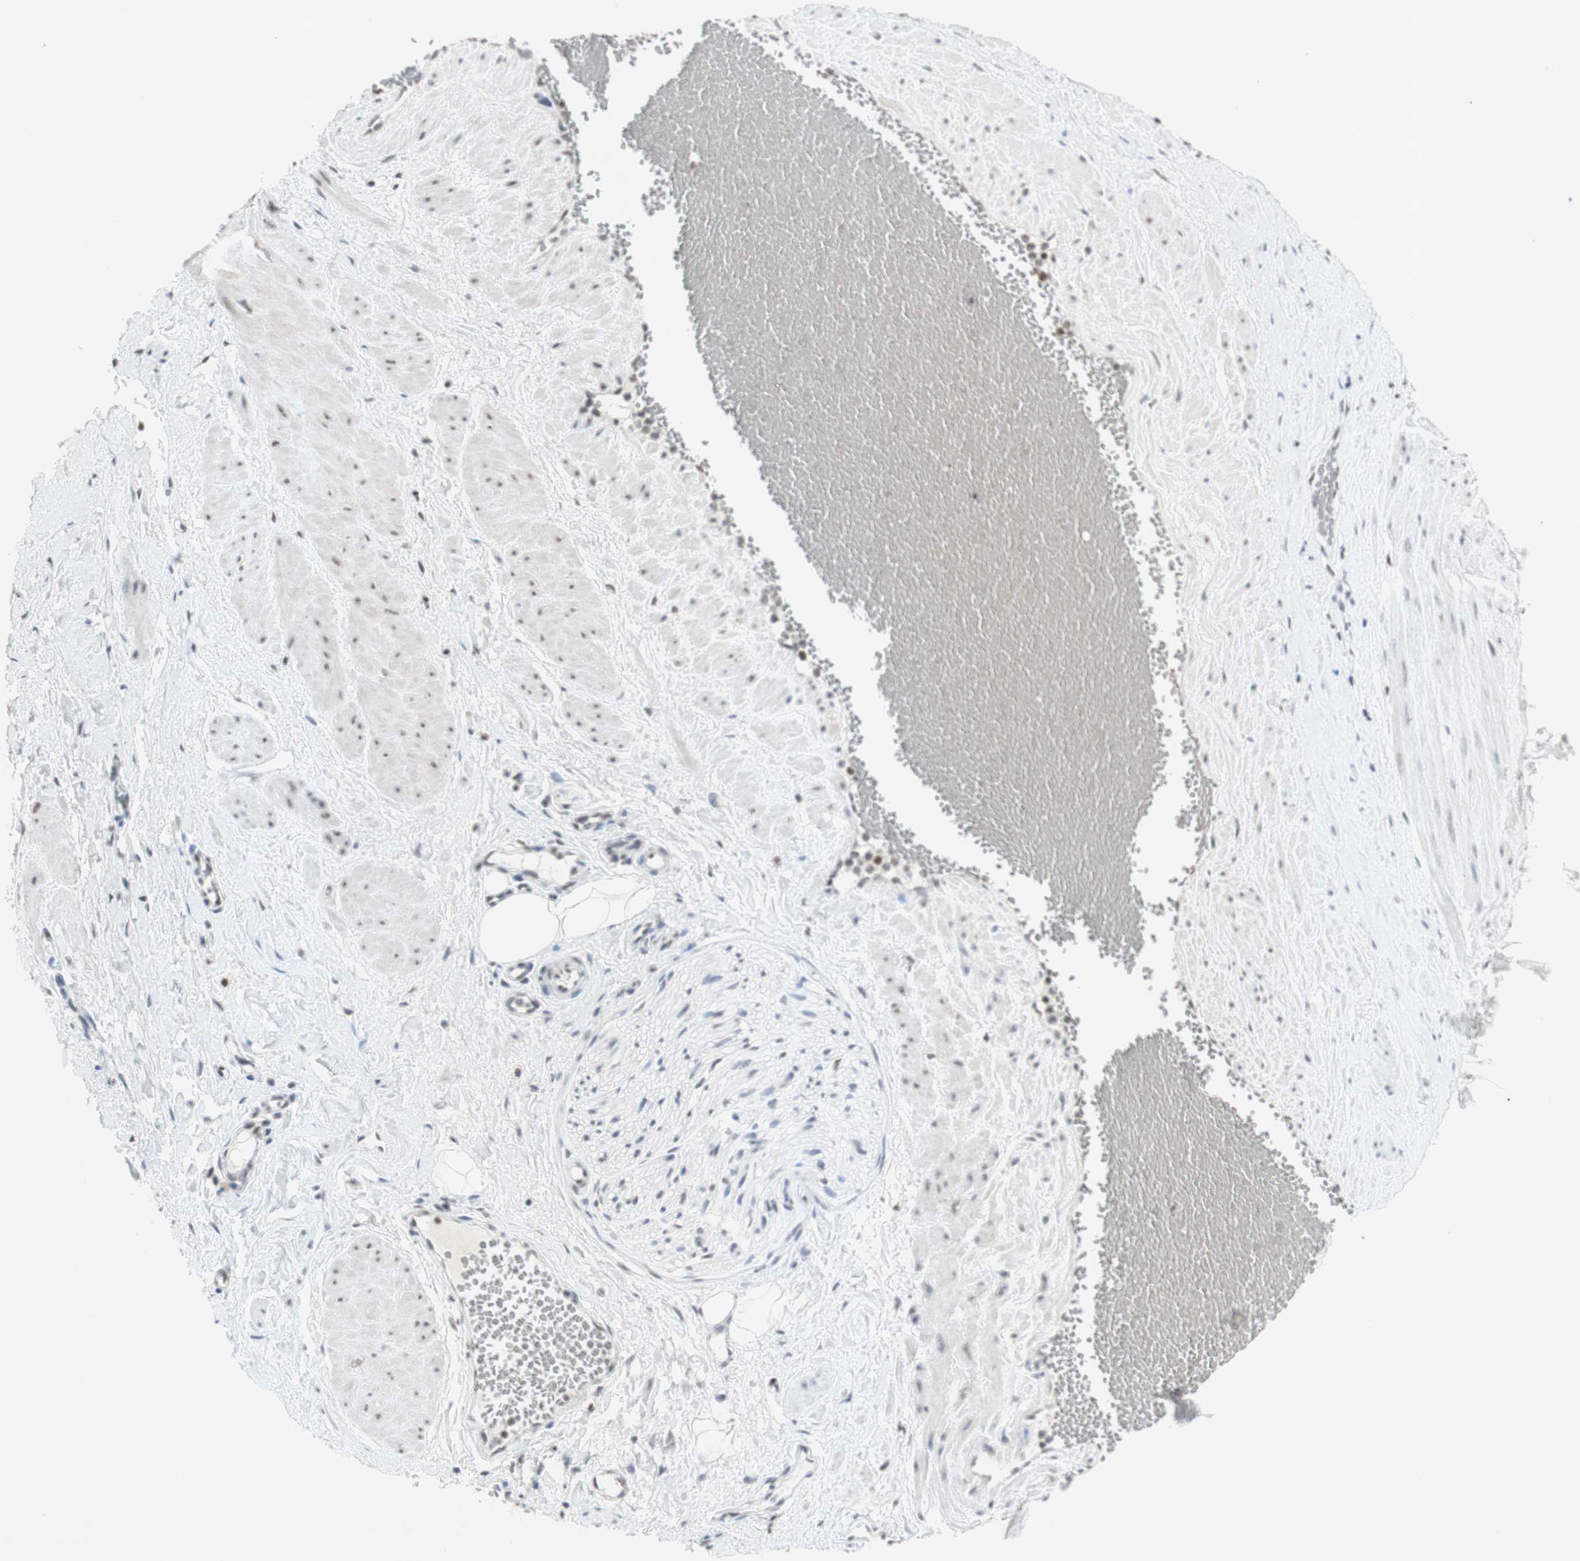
{"staining": {"intensity": "moderate", "quantity": "25%-75%", "location": "nuclear"}, "tissue": "adipose tissue", "cell_type": "Adipocytes", "image_type": "normal", "snomed": [{"axis": "morphology", "description": "Normal tissue, NOS"}, {"axis": "topography", "description": "Soft tissue"}, {"axis": "topography", "description": "Vascular tissue"}], "caption": "The immunohistochemical stain shows moderate nuclear expression in adipocytes of benign adipose tissue.", "gene": "SNRPB", "patient": {"sex": "female", "age": 35}}